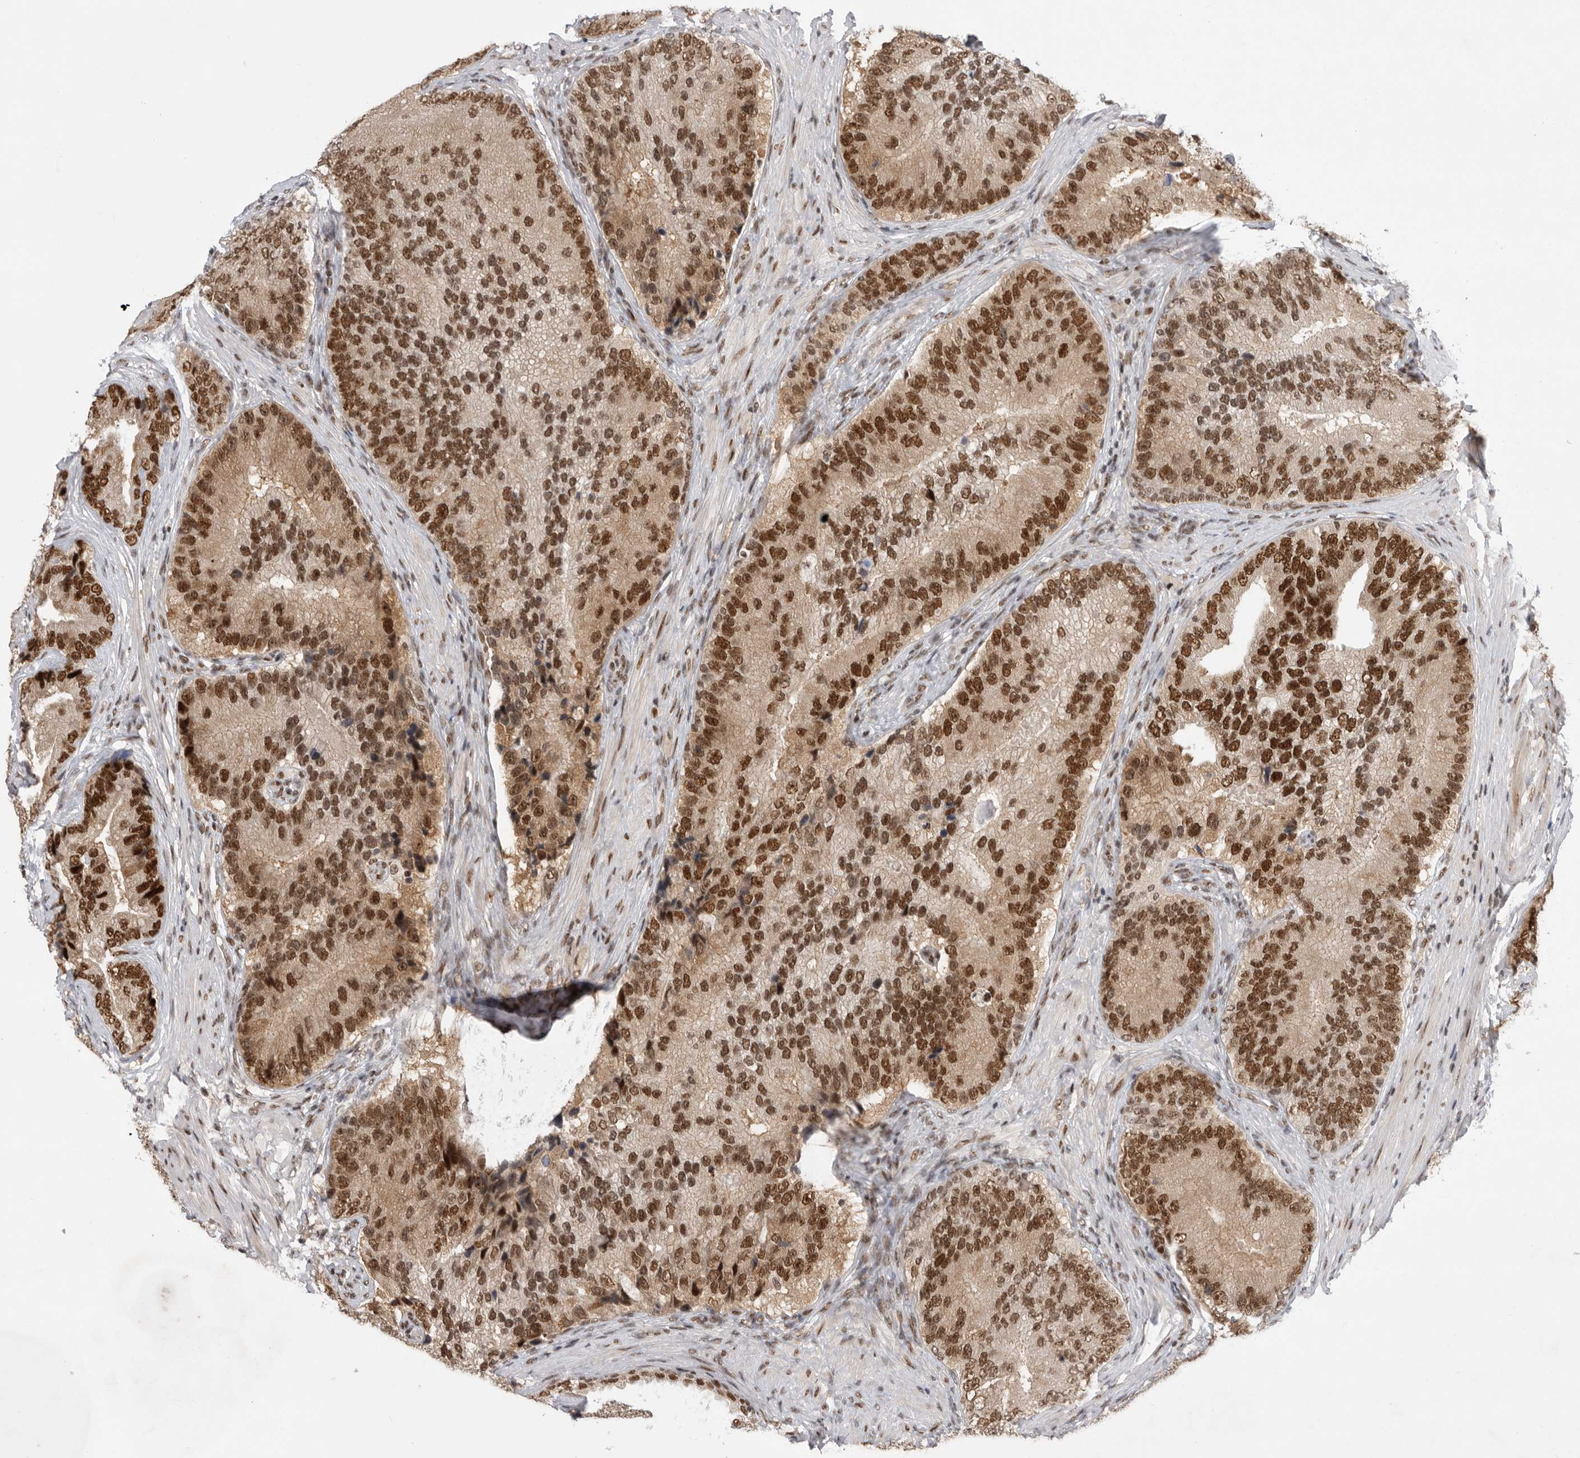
{"staining": {"intensity": "strong", "quantity": ">75%", "location": "cytoplasmic/membranous,nuclear"}, "tissue": "prostate cancer", "cell_type": "Tumor cells", "image_type": "cancer", "snomed": [{"axis": "morphology", "description": "Adenocarcinoma, High grade"}, {"axis": "topography", "description": "Prostate"}], "caption": "This histopathology image reveals immunohistochemistry (IHC) staining of prostate cancer (high-grade adenocarcinoma), with high strong cytoplasmic/membranous and nuclear staining in approximately >75% of tumor cells.", "gene": "ZNF830", "patient": {"sex": "male", "age": 70}}